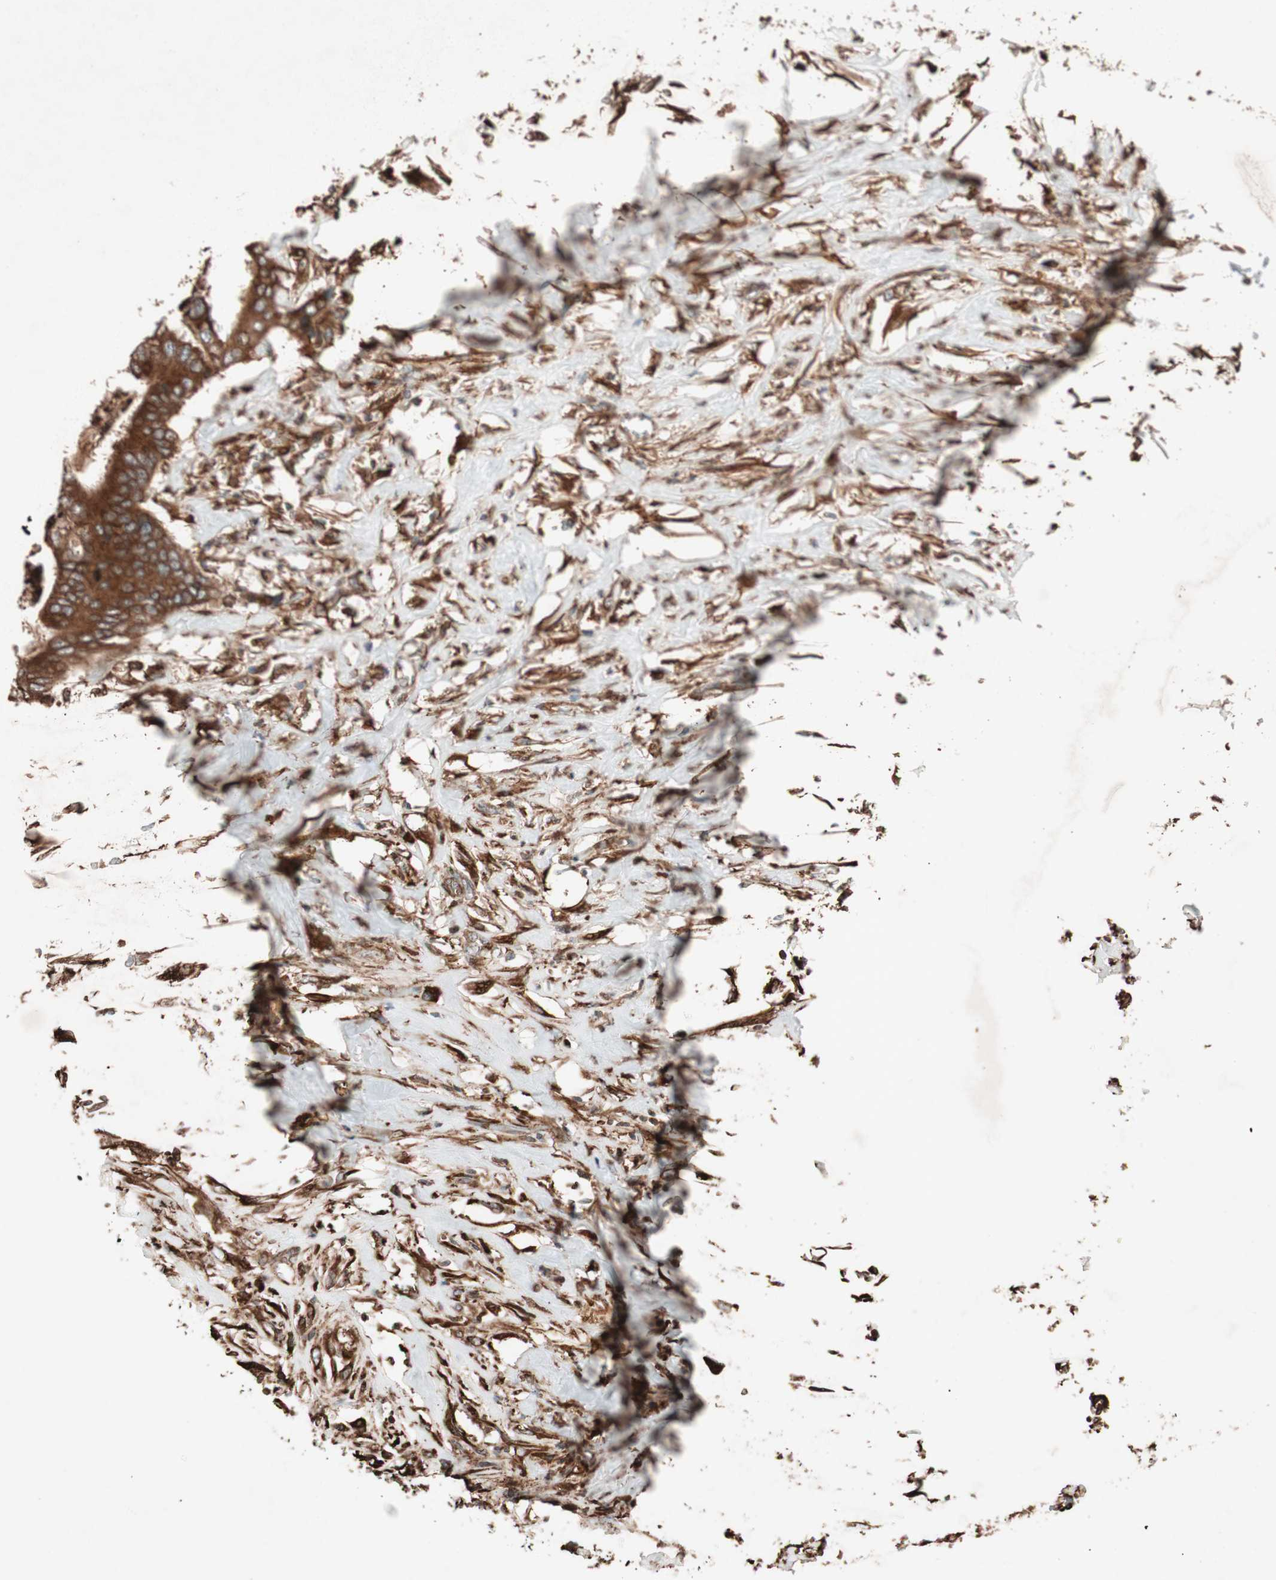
{"staining": {"intensity": "strong", "quantity": ">75%", "location": "cytoplasmic/membranous"}, "tissue": "colorectal cancer", "cell_type": "Tumor cells", "image_type": "cancer", "snomed": [{"axis": "morphology", "description": "Adenocarcinoma, NOS"}, {"axis": "topography", "description": "Rectum"}], "caption": "Colorectal adenocarcinoma tissue reveals strong cytoplasmic/membranous positivity in approximately >75% of tumor cells", "gene": "VEGFA", "patient": {"sex": "male", "age": 55}}